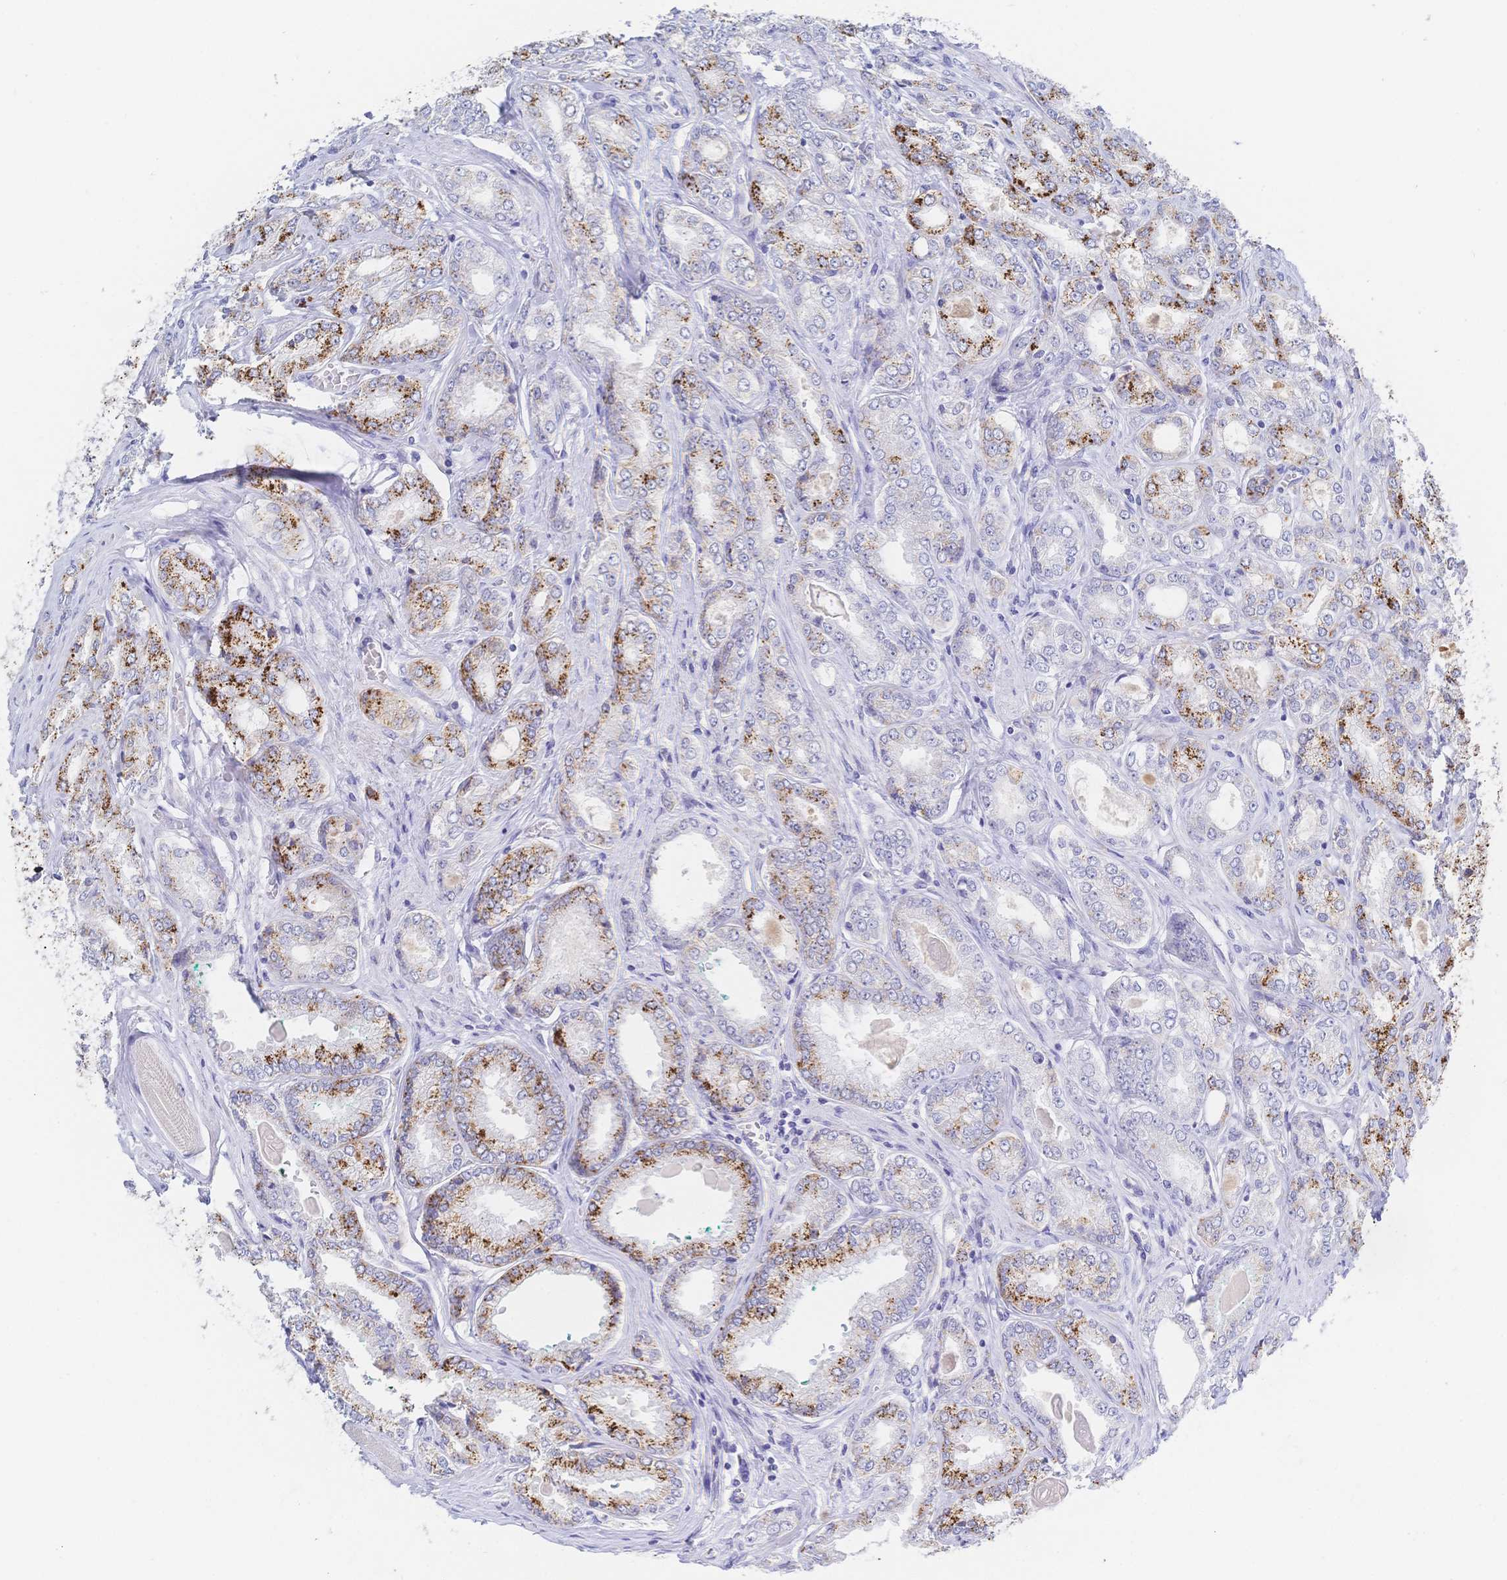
{"staining": {"intensity": "moderate", "quantity": "25%-75%", "location": "cytoplasmic/membranous"}, "tissue": "prostate cancer", "cell_type": "Tumor cells", "image_type": "cancer", "snomed": [{"axis": "morphology", "description": "Adenocarcinoma, High grade"}, {"axis": "topography", "description": "Prostate"}], "caption": "Moderate cytoplasmic/membranous protein expression is present in about 25%-75% of tumor cells in adenocarcinoma (high-grade) (prostate).", "gene": "RRM1", "patient": {"sex": "male", "age": 68}}